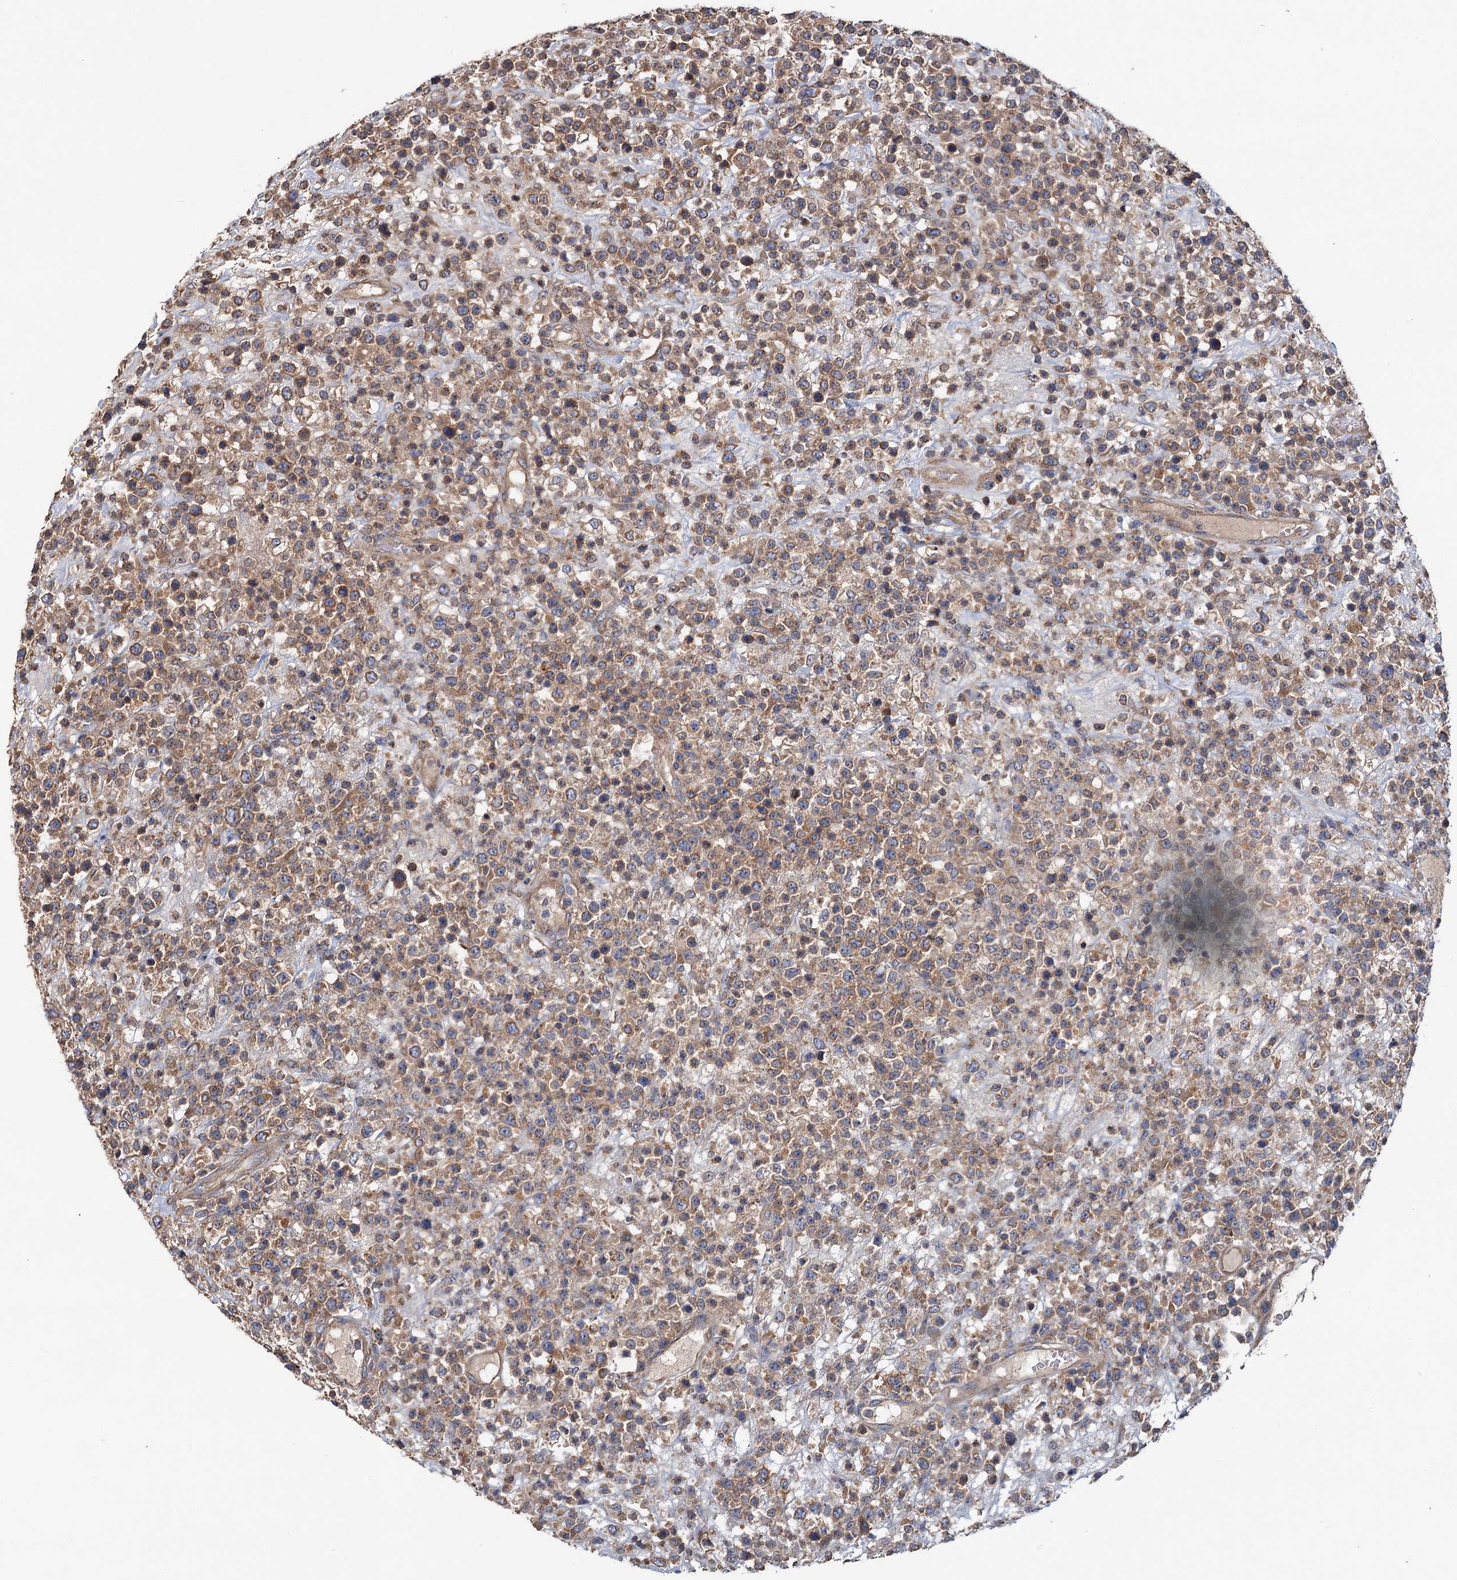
{"staining": {"intensity": "moderate", "quantity": ">75%", "location": "cytoplasmic/membranous"}, "tissue": "lymphoma", "cell_type": "Tumor cells", "image_type": "cancer", "snomed": [{"axis": "morphology", "description": "Malignant lymphoma, non-Hodgkin's type, High grade"}, {"axis": "topography", "description": "Colon"}], "caption": "DAB (3,3'-diaminobenzidine) immunohistochemical staining of human malignant lymphoma, non-Hodgkin's type (high-grade) reveals moderate cytoplasmic/membranous protein staining in approximately >75% of tumor cells.", "gene": "MTRR", "patient": {"sex": "female", "age": 53}}